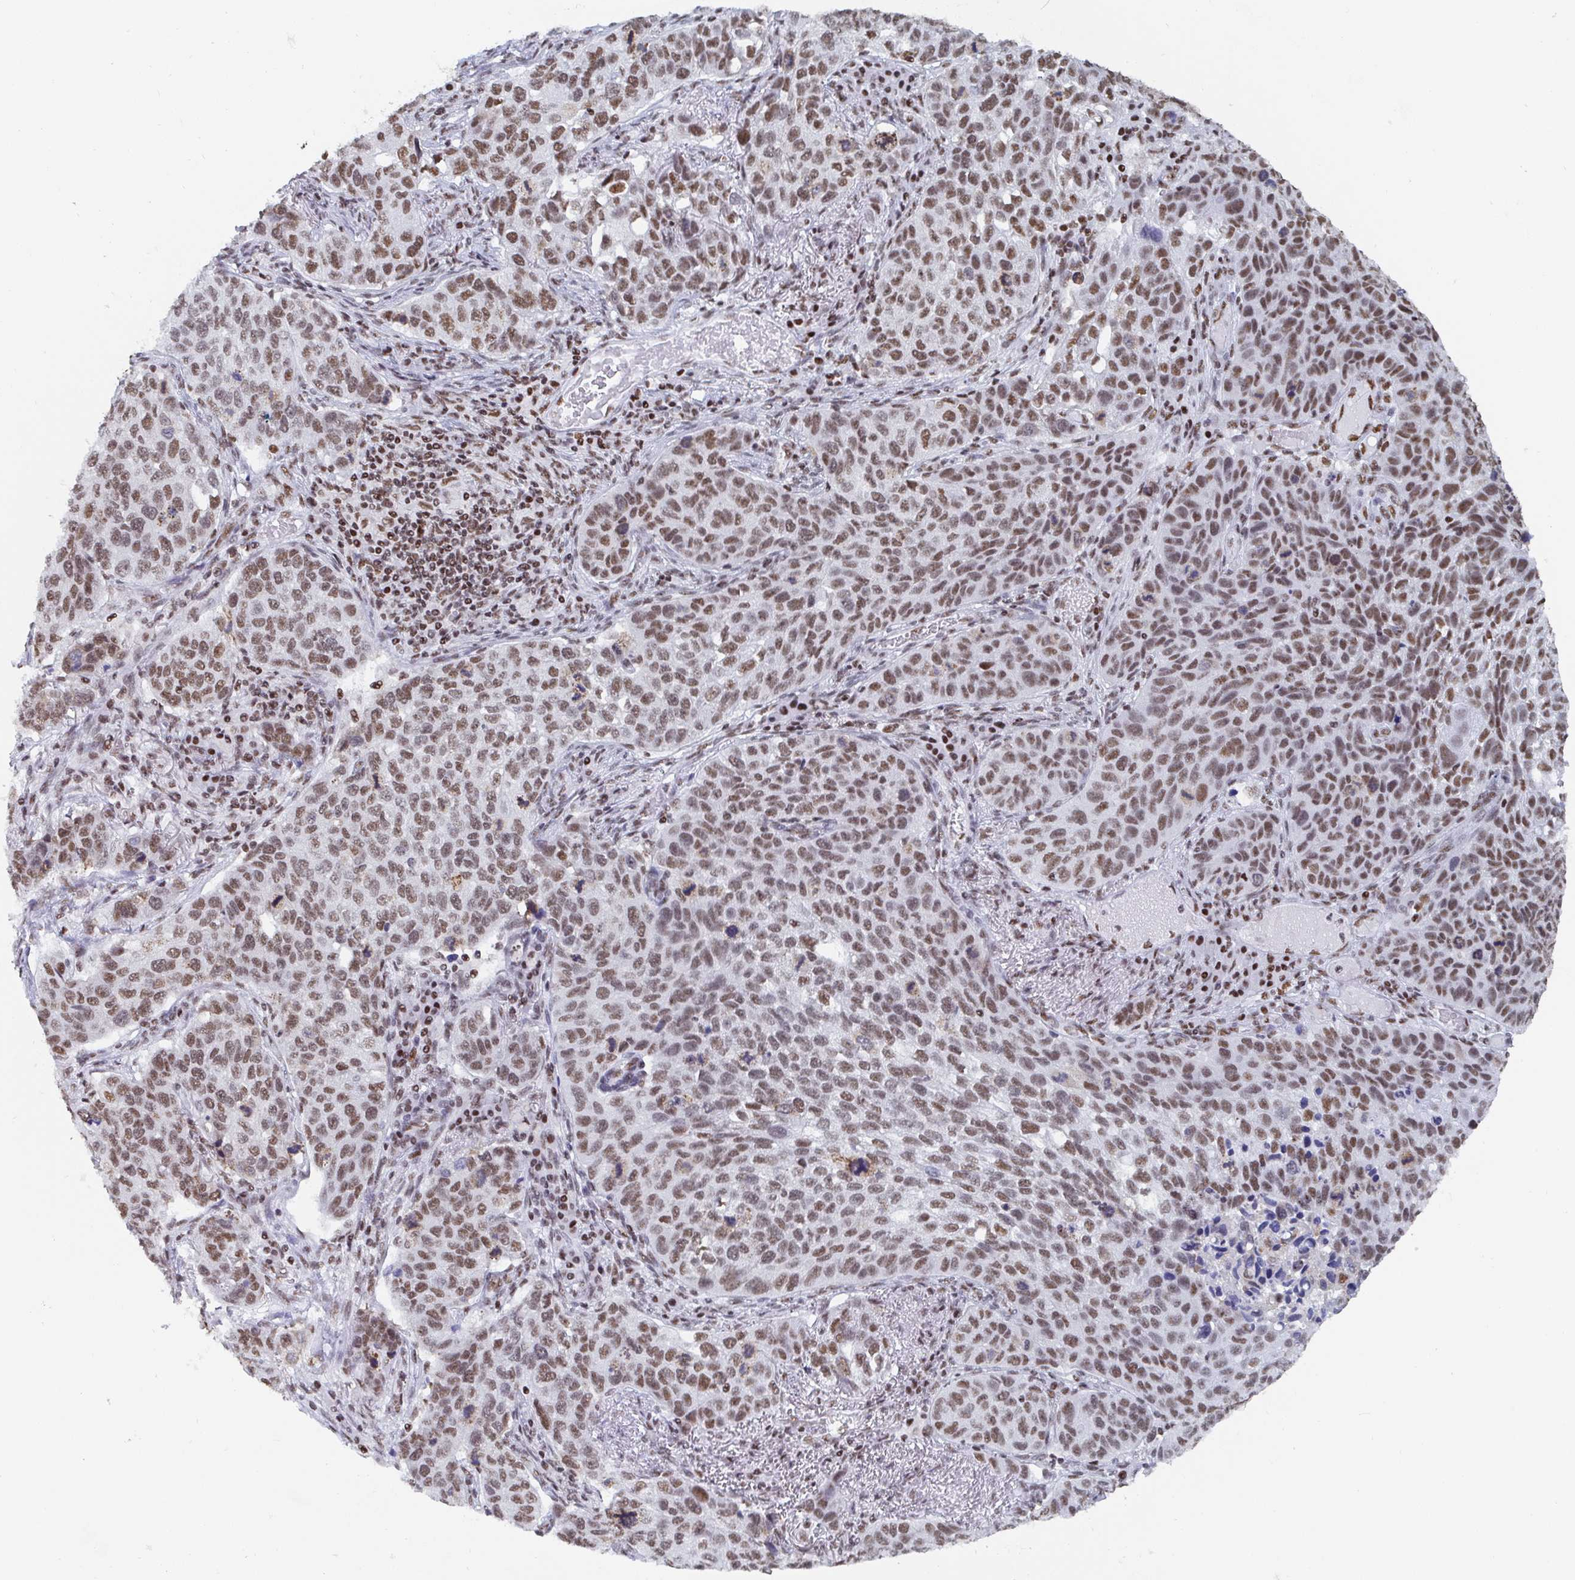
{"staining": {"intensity": "moderate", "quantity": ">75%", "location": "nuclear"}, "tissue": "lung cancer", "cell_type": "Tumor cells", "image_type": "cancer", "snomed": [{"axis": "morphology", "description": "Squamous cell carcinoma, NOS"}, {"axis": "topography", "description": "Lymph node"}, {"axis": "topography", "description": "Lung"}], "caption": "Immunohistochemical staining of lung squamous cell carcinoma exhibits moderate nuclear protein expression in approximately >75% of tumor cells.", "gene": "EWSR1", "patient": {"sex": "male", "age": 61}}